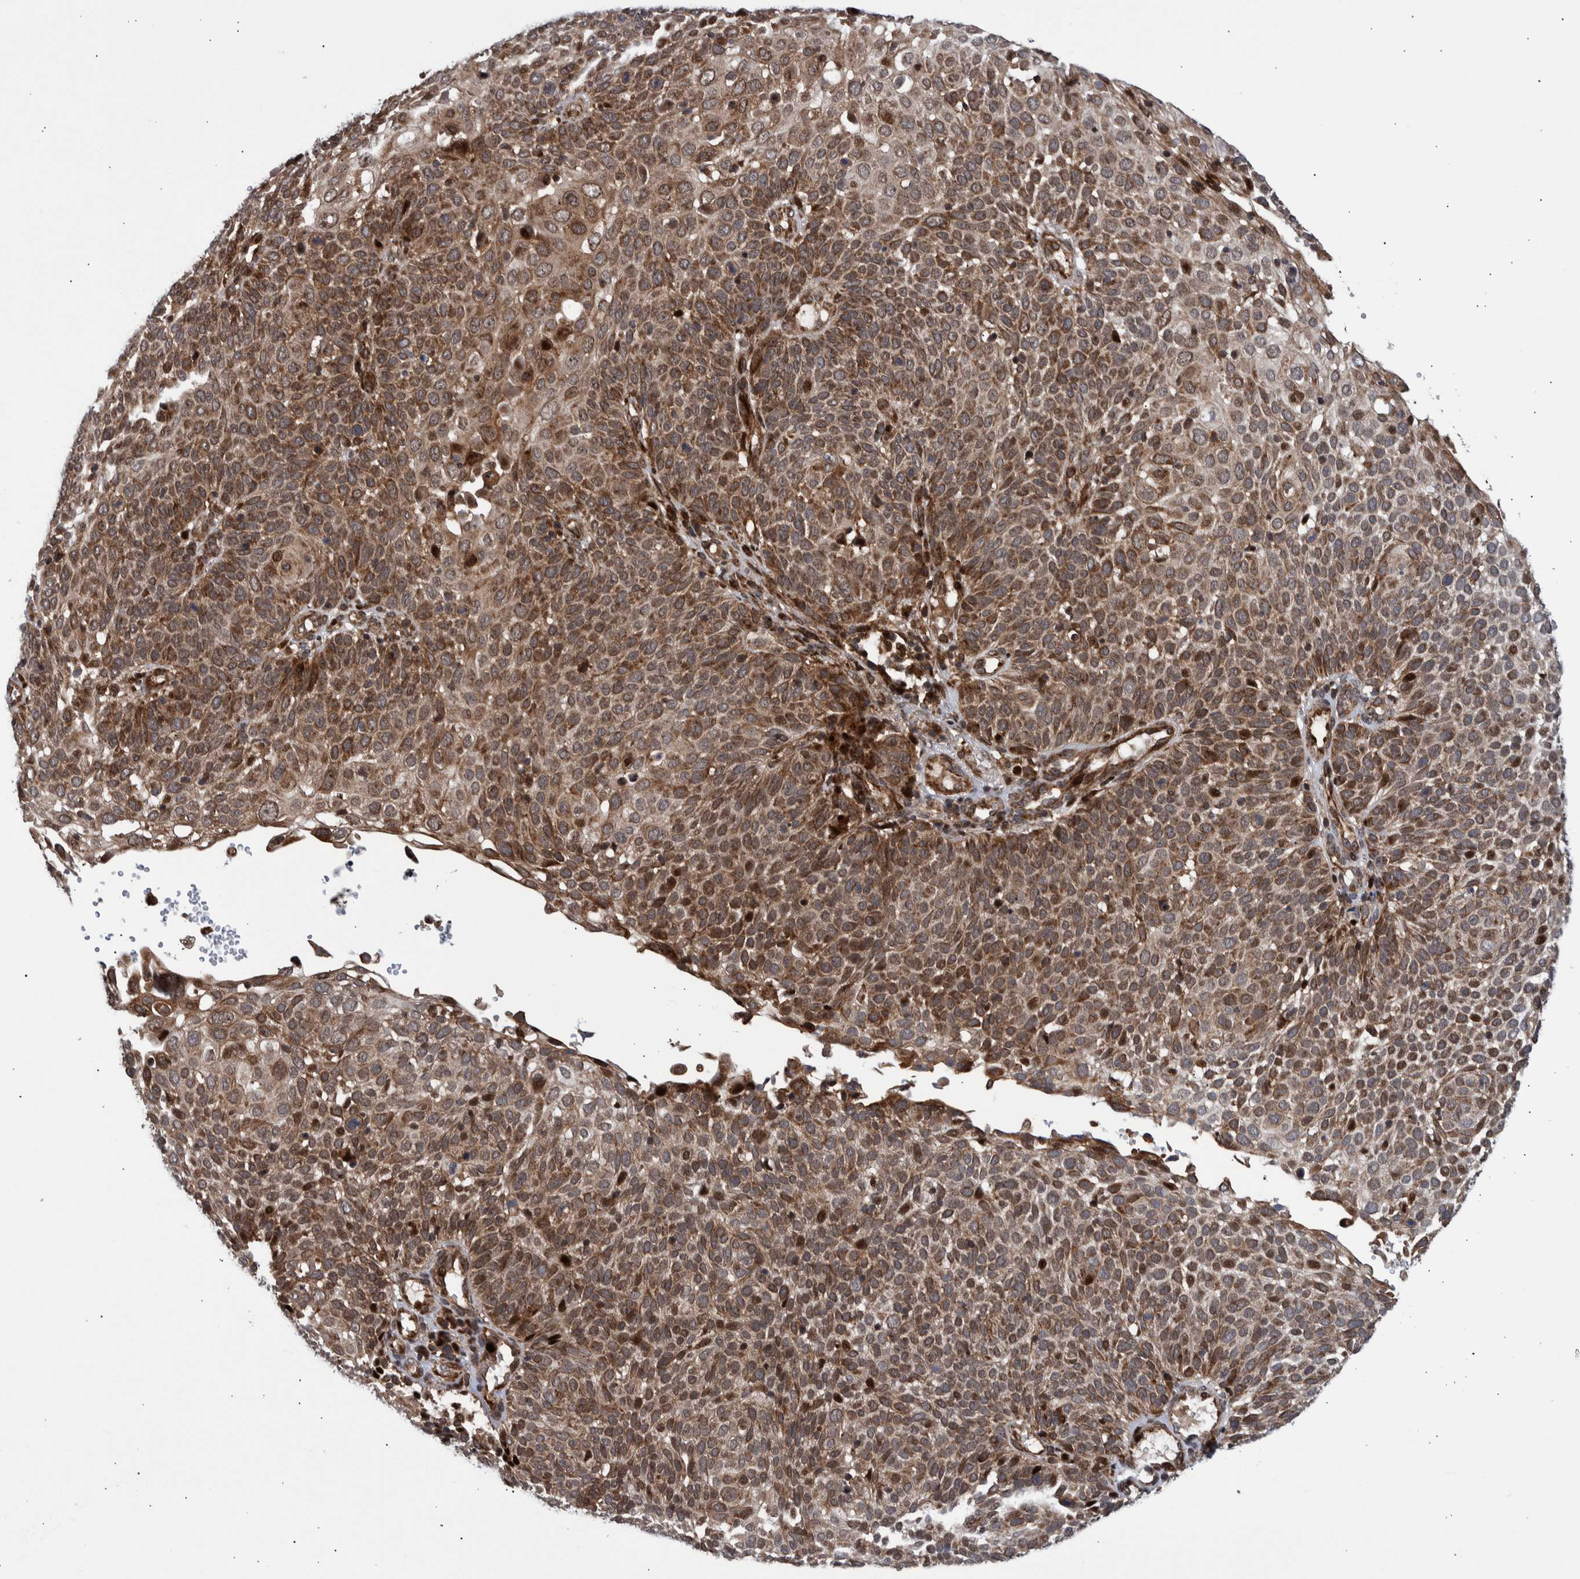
{"staining": {"intensity": "moderate", "quantity": ">75%", "location": "cytoplasmic/membranous"}, "tissue": "cervical cancer", "cell_type": "Tumor cells", "image_type": "cancer", "snomed": [{"axis": "morphology", "description": "Squamous cell carcinoma, NOS"}, {"axis": "topography", "description": "Cervix"}], "caption": "Immunohistochemical staining of cervical squamous cell carcinoma reveals moderate cytoplasmic/membranous protein expression in approximately >75% of tumor cells. The protein is shown in brown color, while the nuclei are stained blue.", "gene": "SHISA6", "patient": {"sex": "female", "age": 74}}